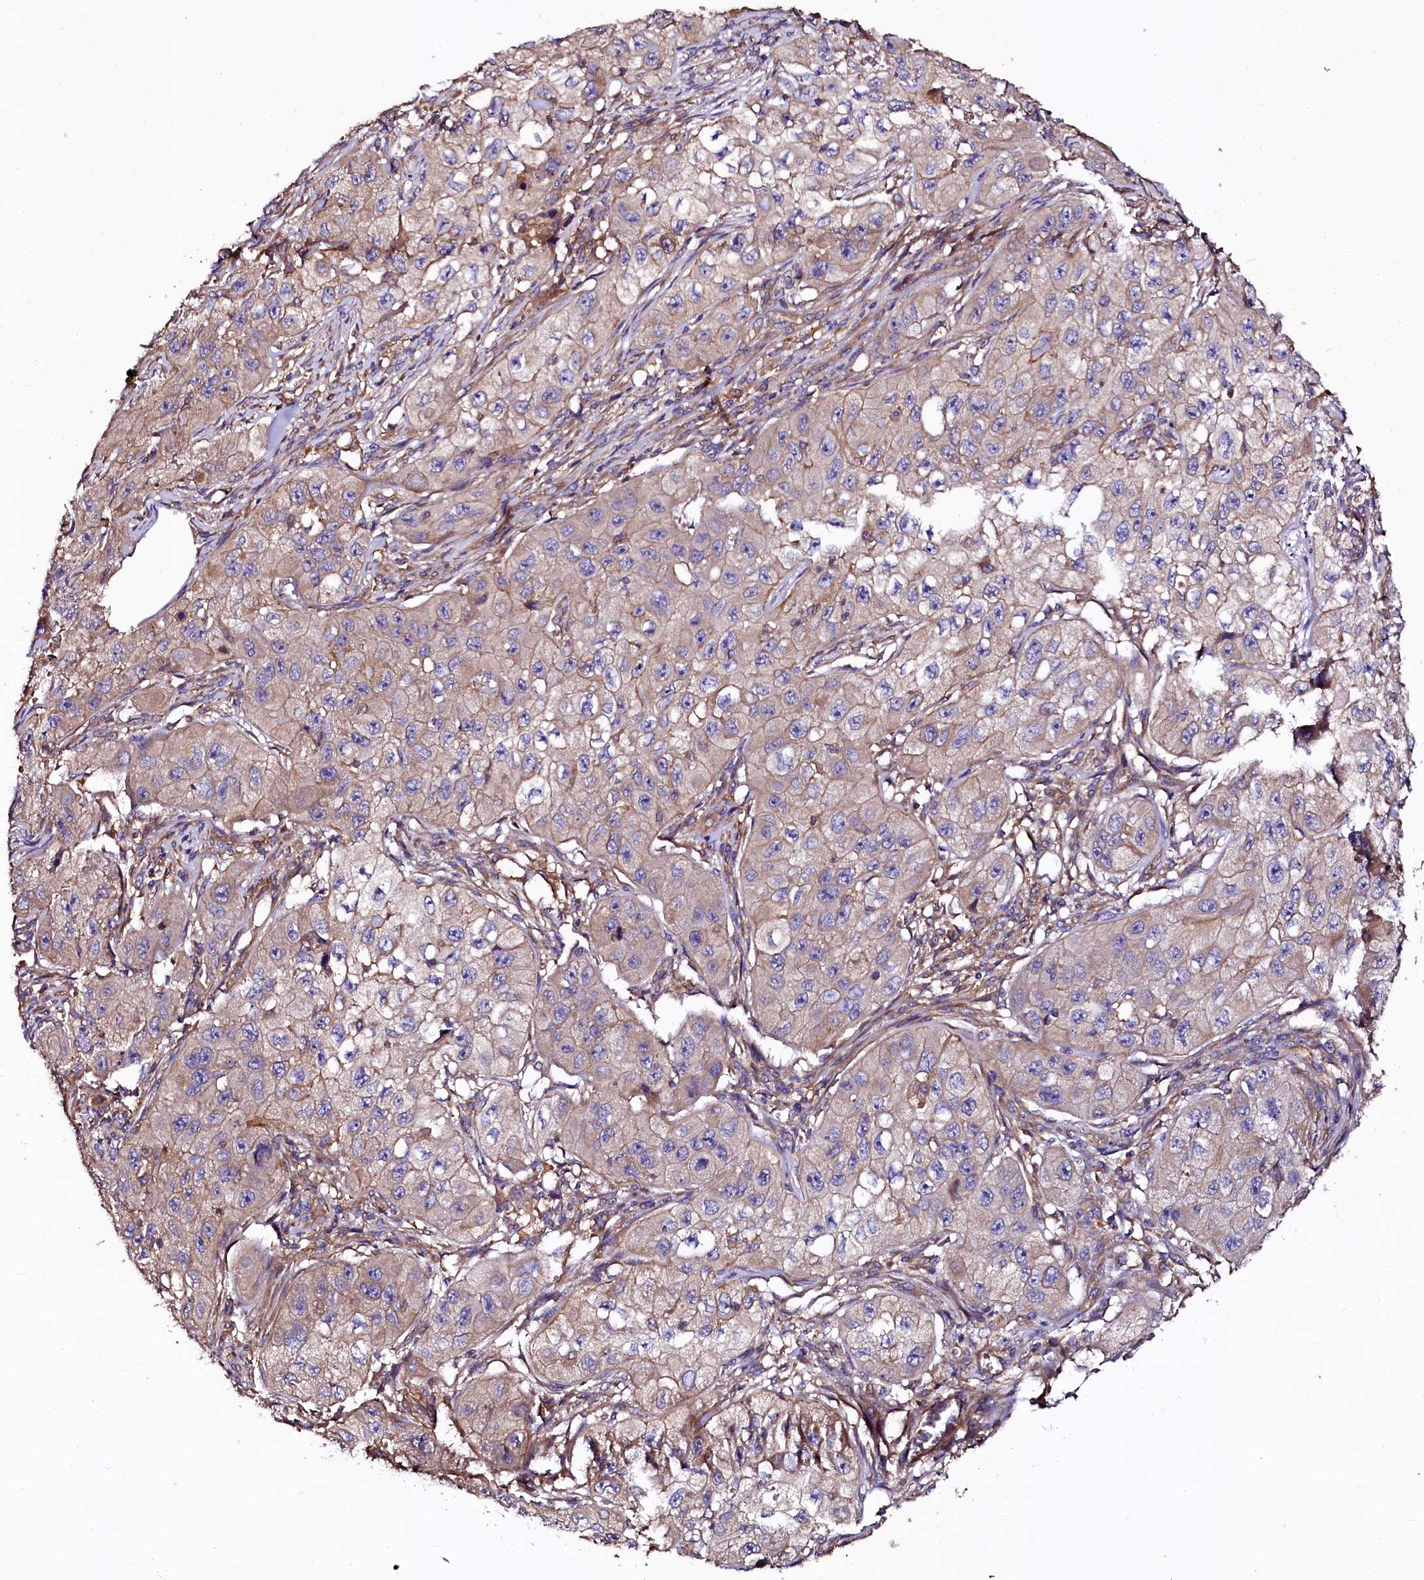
{"staining": {"intensity": "weak", "quantity": "25%-75%", "location": "cytoplasmic/membranous"}, "tissue": "skin cancer", "cell_type": "Tumor cells", "image_type": "cancer", "snomed": [{"axis": "morphology", "description": "Squamous cell carcinoma, NOS"}, {"axis": "topography", "description": "Skin"}, {"axis": "topography", "description": "Subcutis"}], "caption": "This is an image of IHC staining of squamous cell carcinoma (skin), which shows weak expression in the cytoplasmic/membranous of tumor cells.", "gene": "APPL2", "patient": {"sex": "male", "age": 73}}